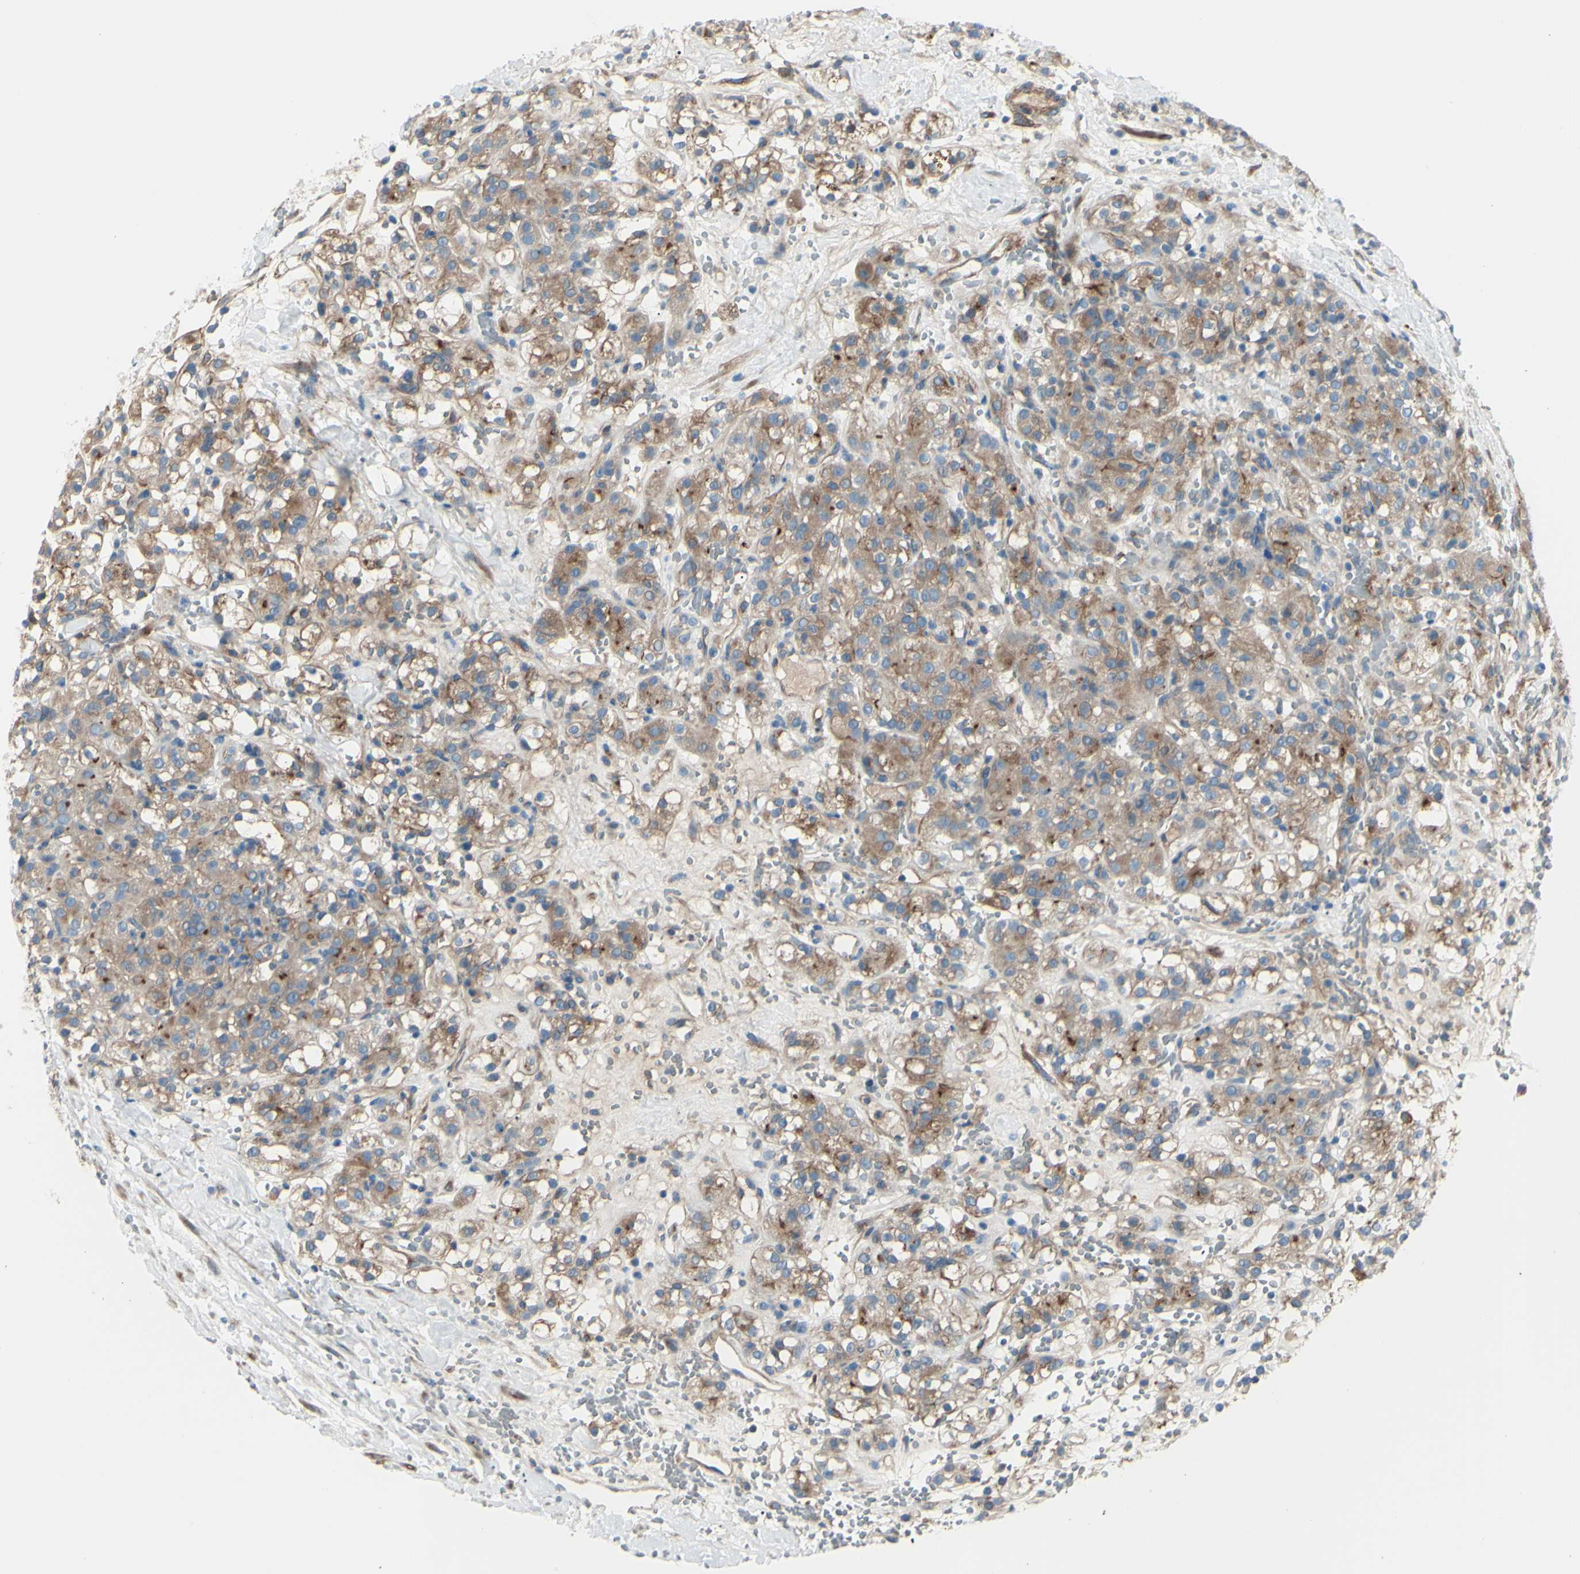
{"staining": {"intensity": "moderate", "quantity": ">75%", "location": "cytoplasmic/membranous"}, "tissue": "renal cancer", "cell_type": "Tumor cells", "image_type": "cancer", "snomed": [{"axis": "morphology", "description": "Adenocarcinoma, NOS"}, {"axis": "topography", "description": "Kidney"}], "caption": "IHC of human adenocarcinoma (renal) displays medium levels of moderate cytoplasmic/membranous positivity in about >75% of tumor cells.", "gene": "PCDHGA2", "patient": {"sex": "male", "age": 61}}